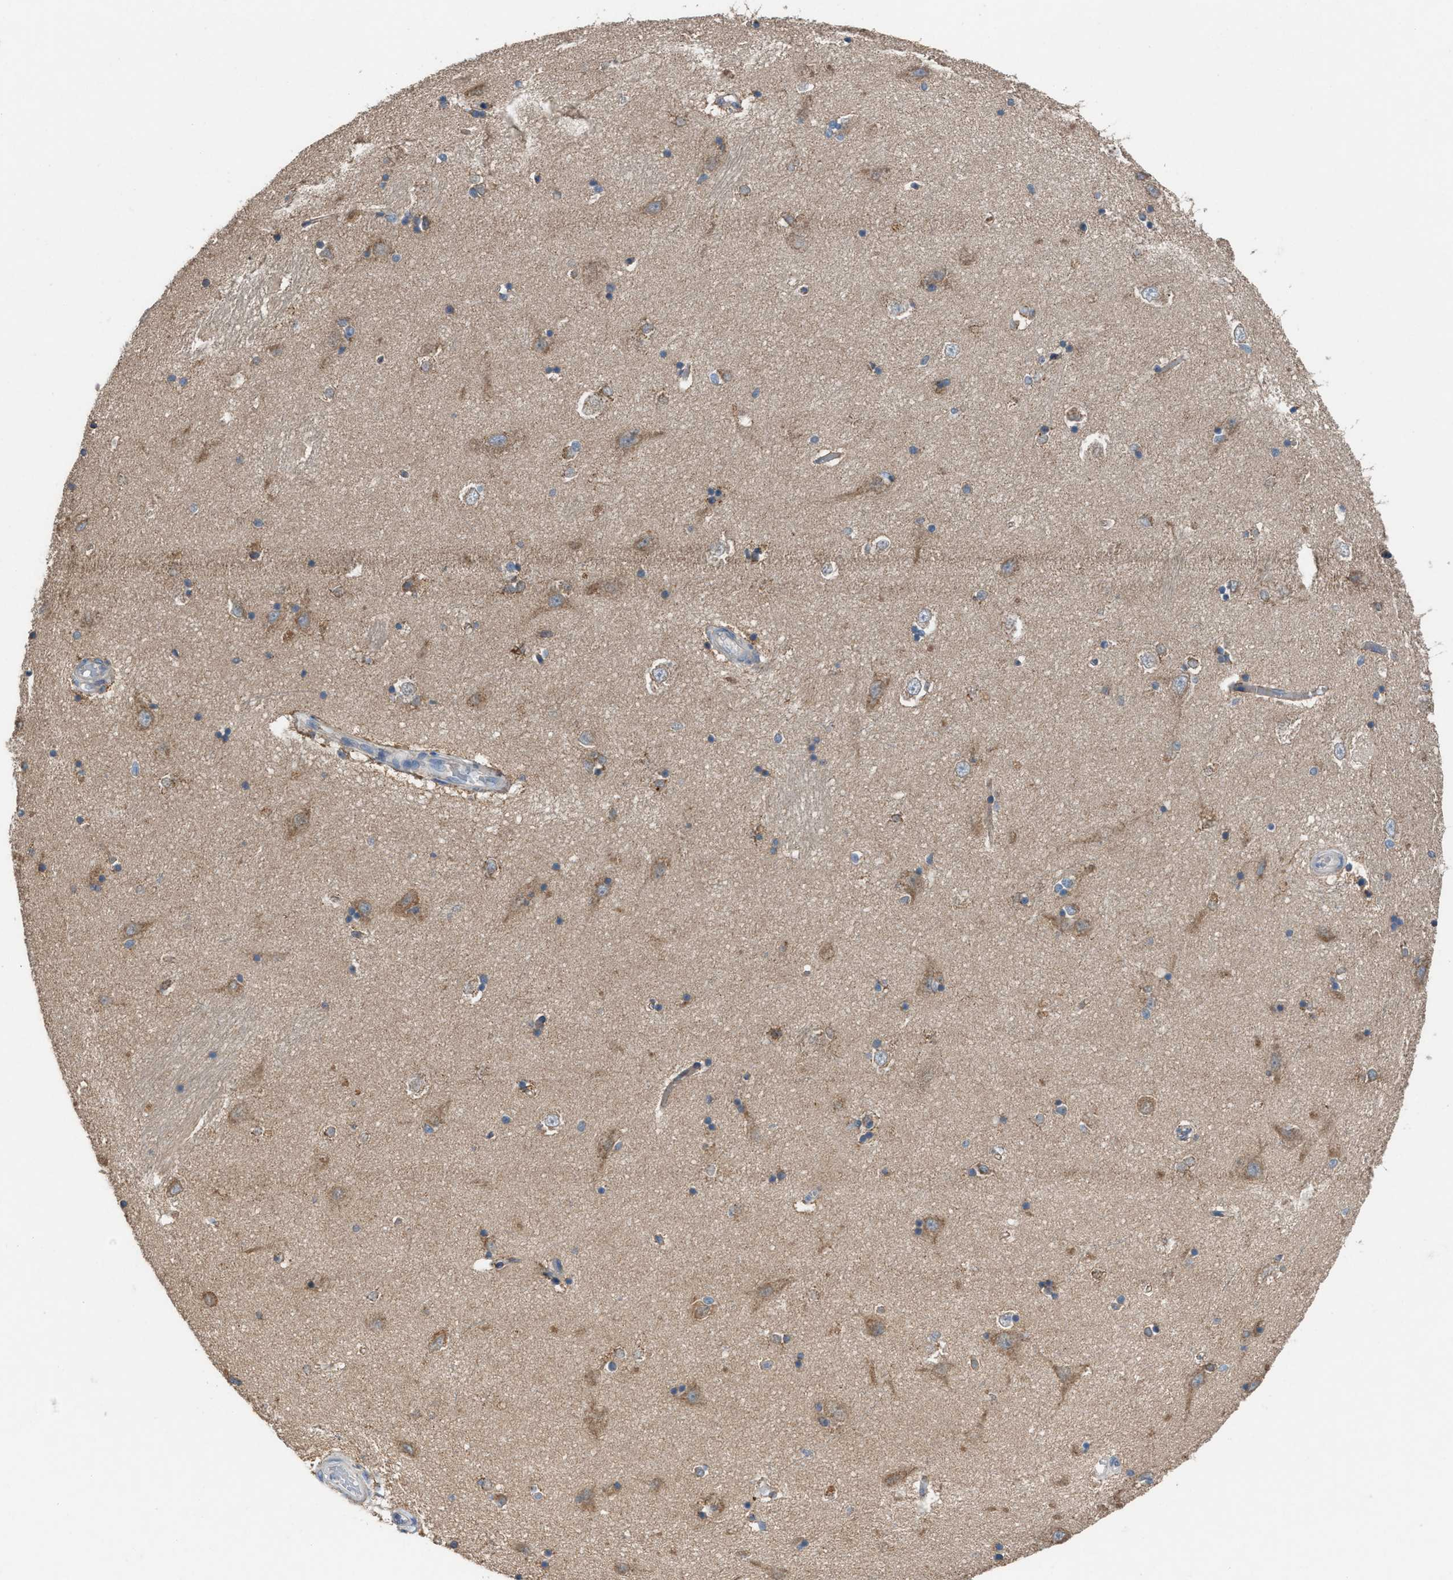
{"staining": {"intensity": "moderate", "quantity": "<25%", "location": "cytoplasmic/membranous"}, "tissue": "hippocampus", "cell_type": "Glial cells", "image_type": "normal", "snomed": [{"axis": "morphology", "description": "Normal tissue, NOS"}, {"axis": "topography", "description": "Hippocampus"}], "caption": "Benign hippocampus displays moderate cytoplasmic/membranous expression in about <25% of glial cells (brown staining indicates protein expression, while blue staining denotes nuclei)..", "gene": "TPK1", "patient": {"sex": "male", "age": 45}}